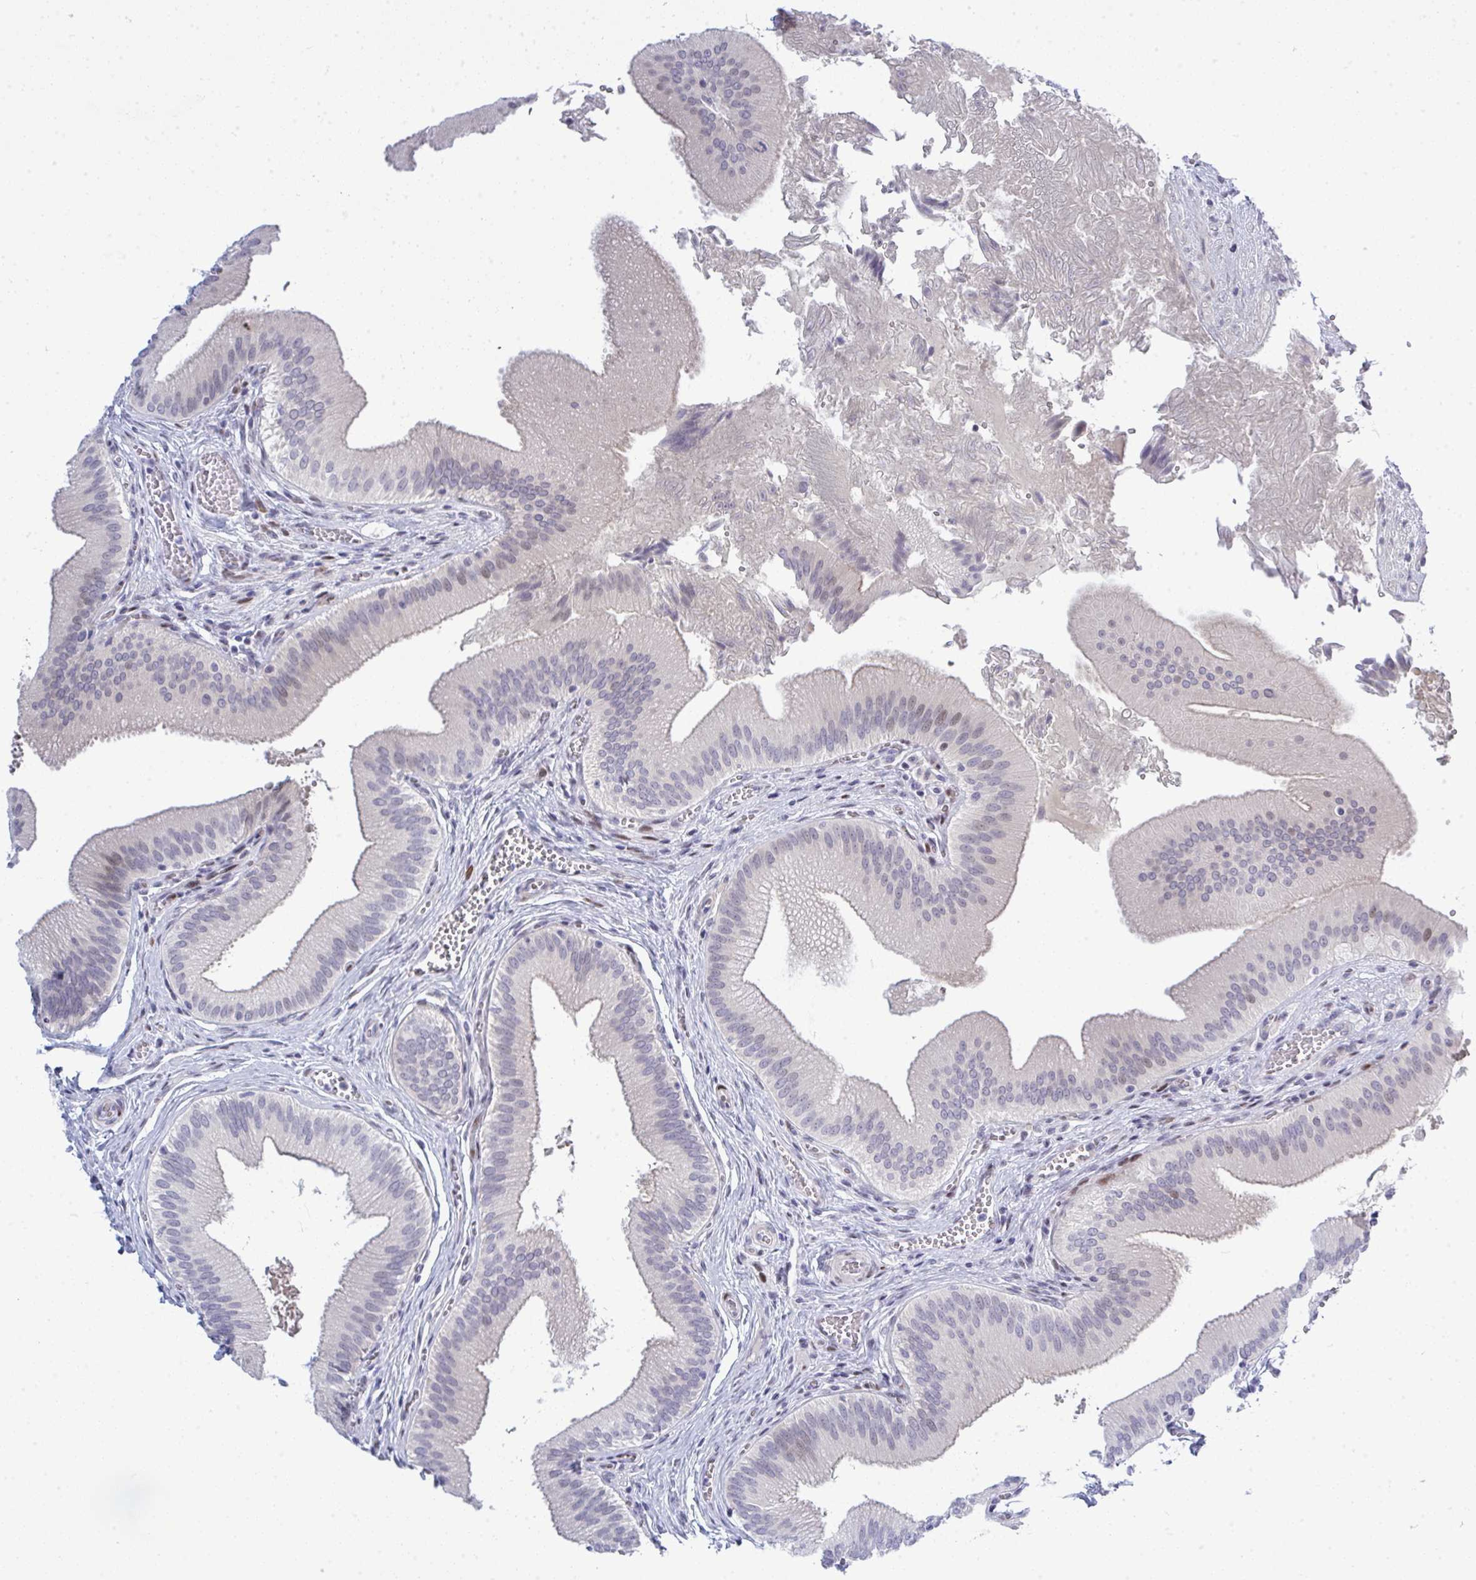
{"staining": {"intensity": "moderate", "quantity": "<25%", "location": "nuclear"}, "tissue": "gallbladder", "cell_type": "Glandular cells", "image_type": "normal", "snomed": [{"axis": "morphology", "description": "Normal tissue, NOS"}, {"axis": "topography", "description": "Gallbladder"}], "caption": "High-power microscopy captured an immunohistochemistry micrograph of normal gallbladder, revealing moderate nuclear positivity in about <25% of glandular cells. (IHC, brightfield microscopy, high magnification).", "gene": "TAB1", "patient": {"sex": "male", "age": 17}}